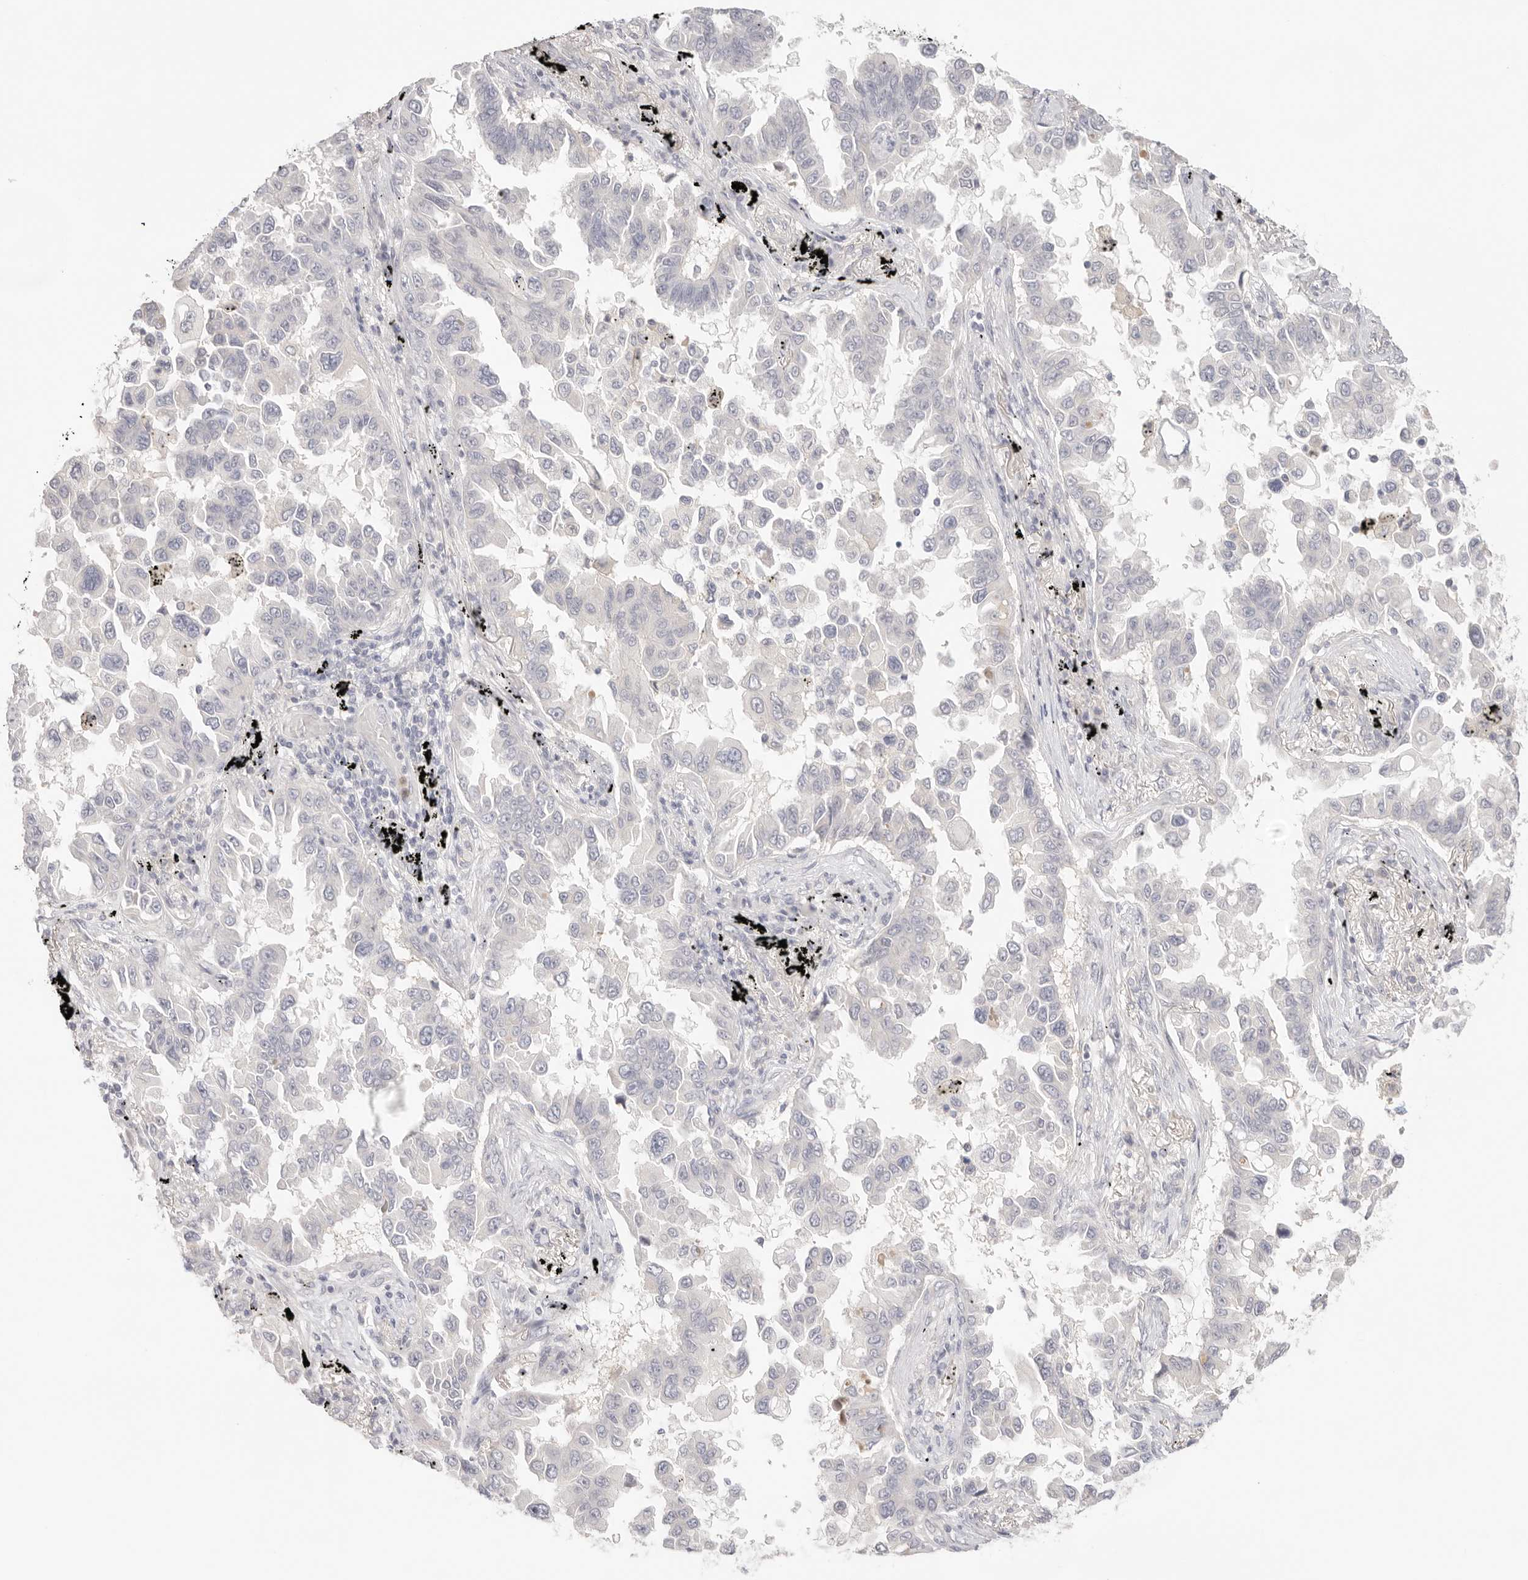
{"staining": {"intensity": "negative", "quantity": "none", "location": "none"}, "tissue": "lung cancer", "cell_type": "Tumor cells", "image_type": "cancer", "snomed": [{"axis": "morphology", "description": "Adenocarcinoma, NOS"}, {"axis": "topography", "description": "Lung"}], "caption": "A micrograph of adenocarcinoma (lung) stained for a protein shows no brown staining in tumor cells. The staining was performed using DAB to visualize the protein expression in brown, while the nuclei were stained in blue with hematoxylin (Magnification: 20x).", "gene": "SPHK1", "patient": {"sex": "female", "age": 67}}